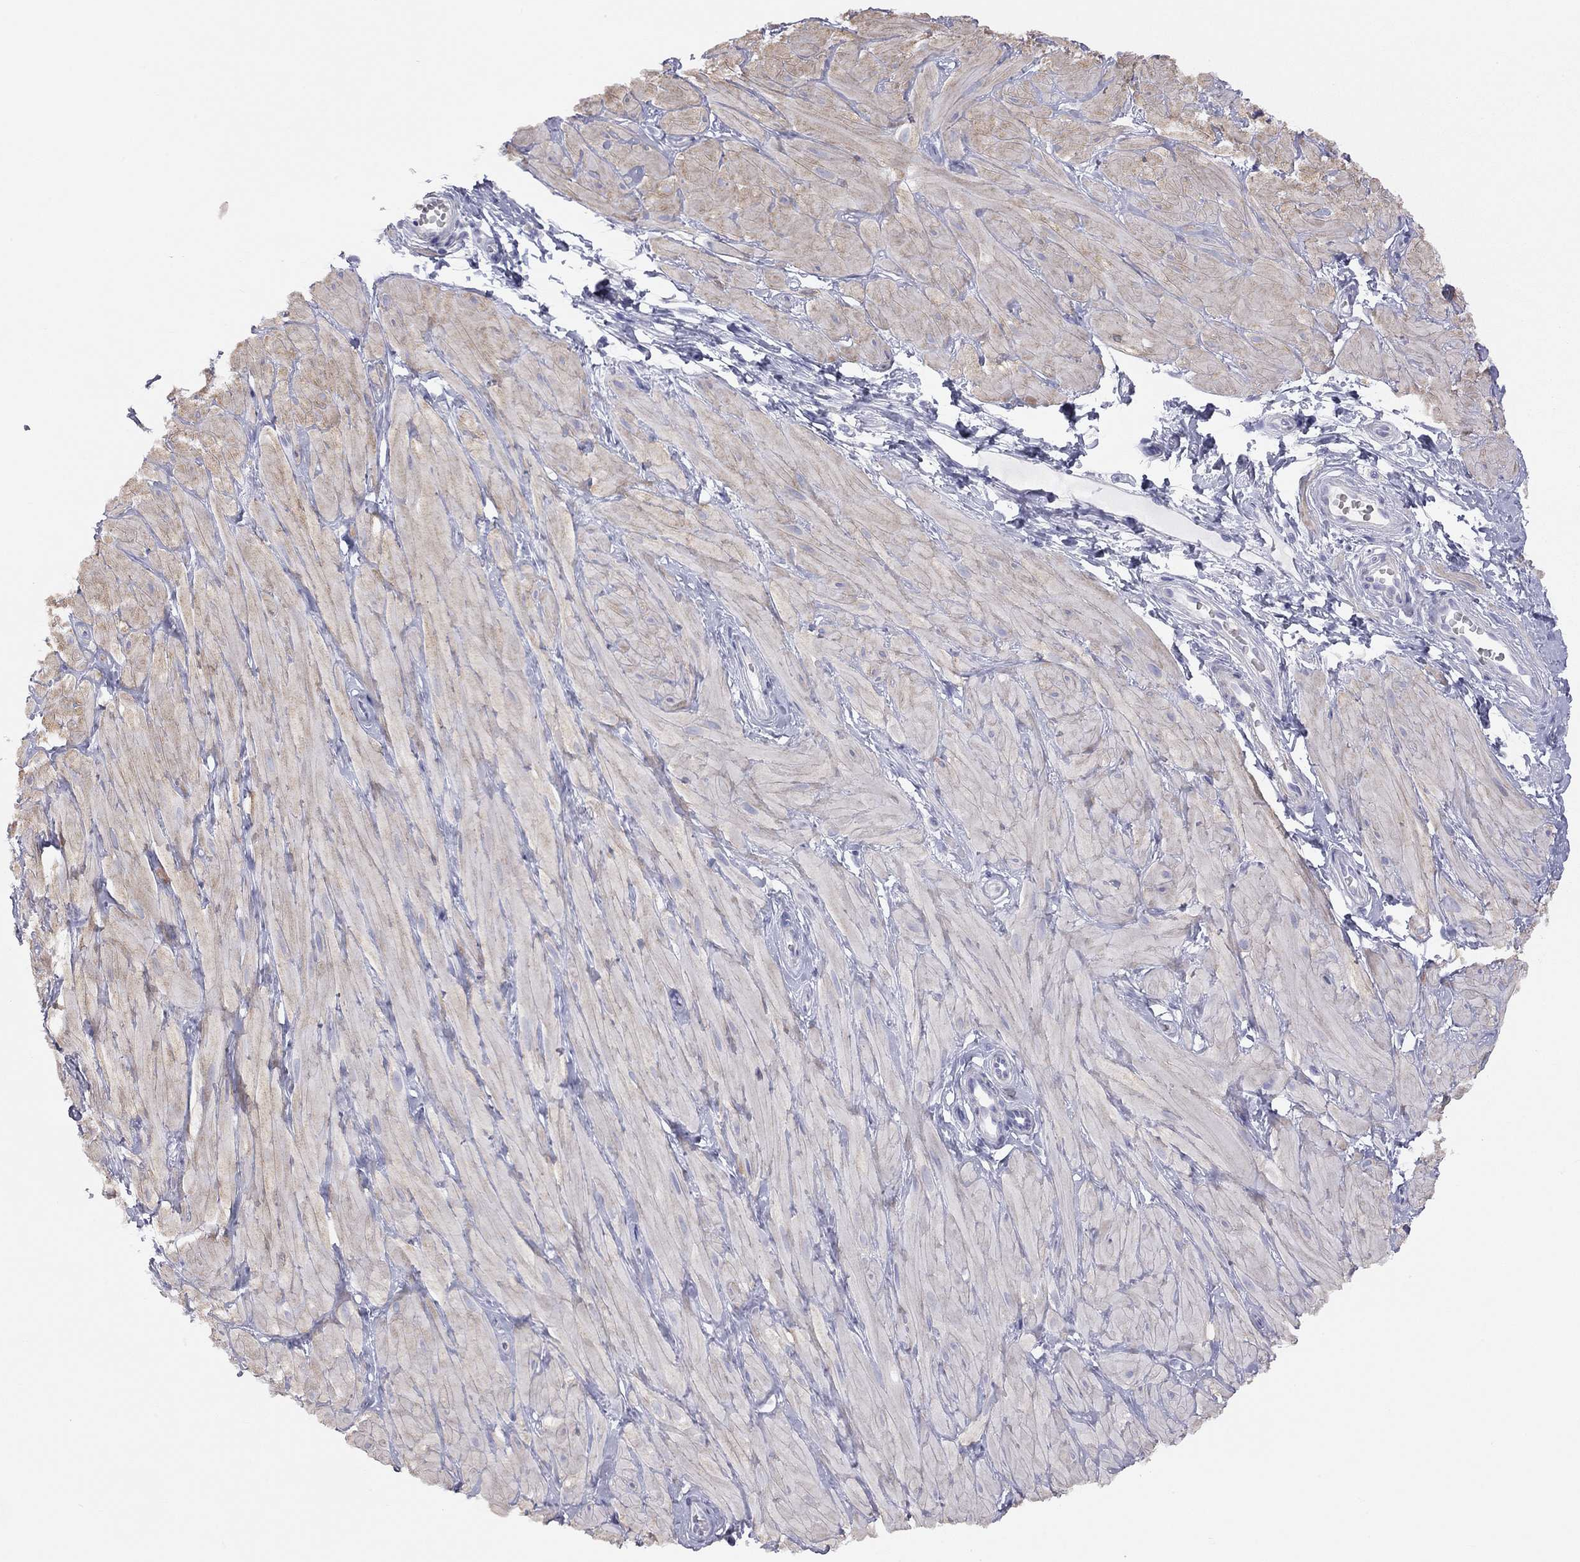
{"staining": {"intensity": "negative", "quantity": "none", "location": "none"}, "tissue": "adipose tissue", "cell_type": "Adipocytes", "image_type": "normal", "snomed": [{"axis": "morphology", "description": "Normal tissue, NOS"}, {"axis": "topography", "description": "Smooth muscle"}, {"axis": "topography", "description": "Peripheral nerve tissue"}], "caption": "IHC histopathology image of normal adipose tissue stained for a protein (brown), which demonstrates no expression in adipocytes.", "gene": "ADCYAP1", "patient": {"sex": "male", "age": 22}}